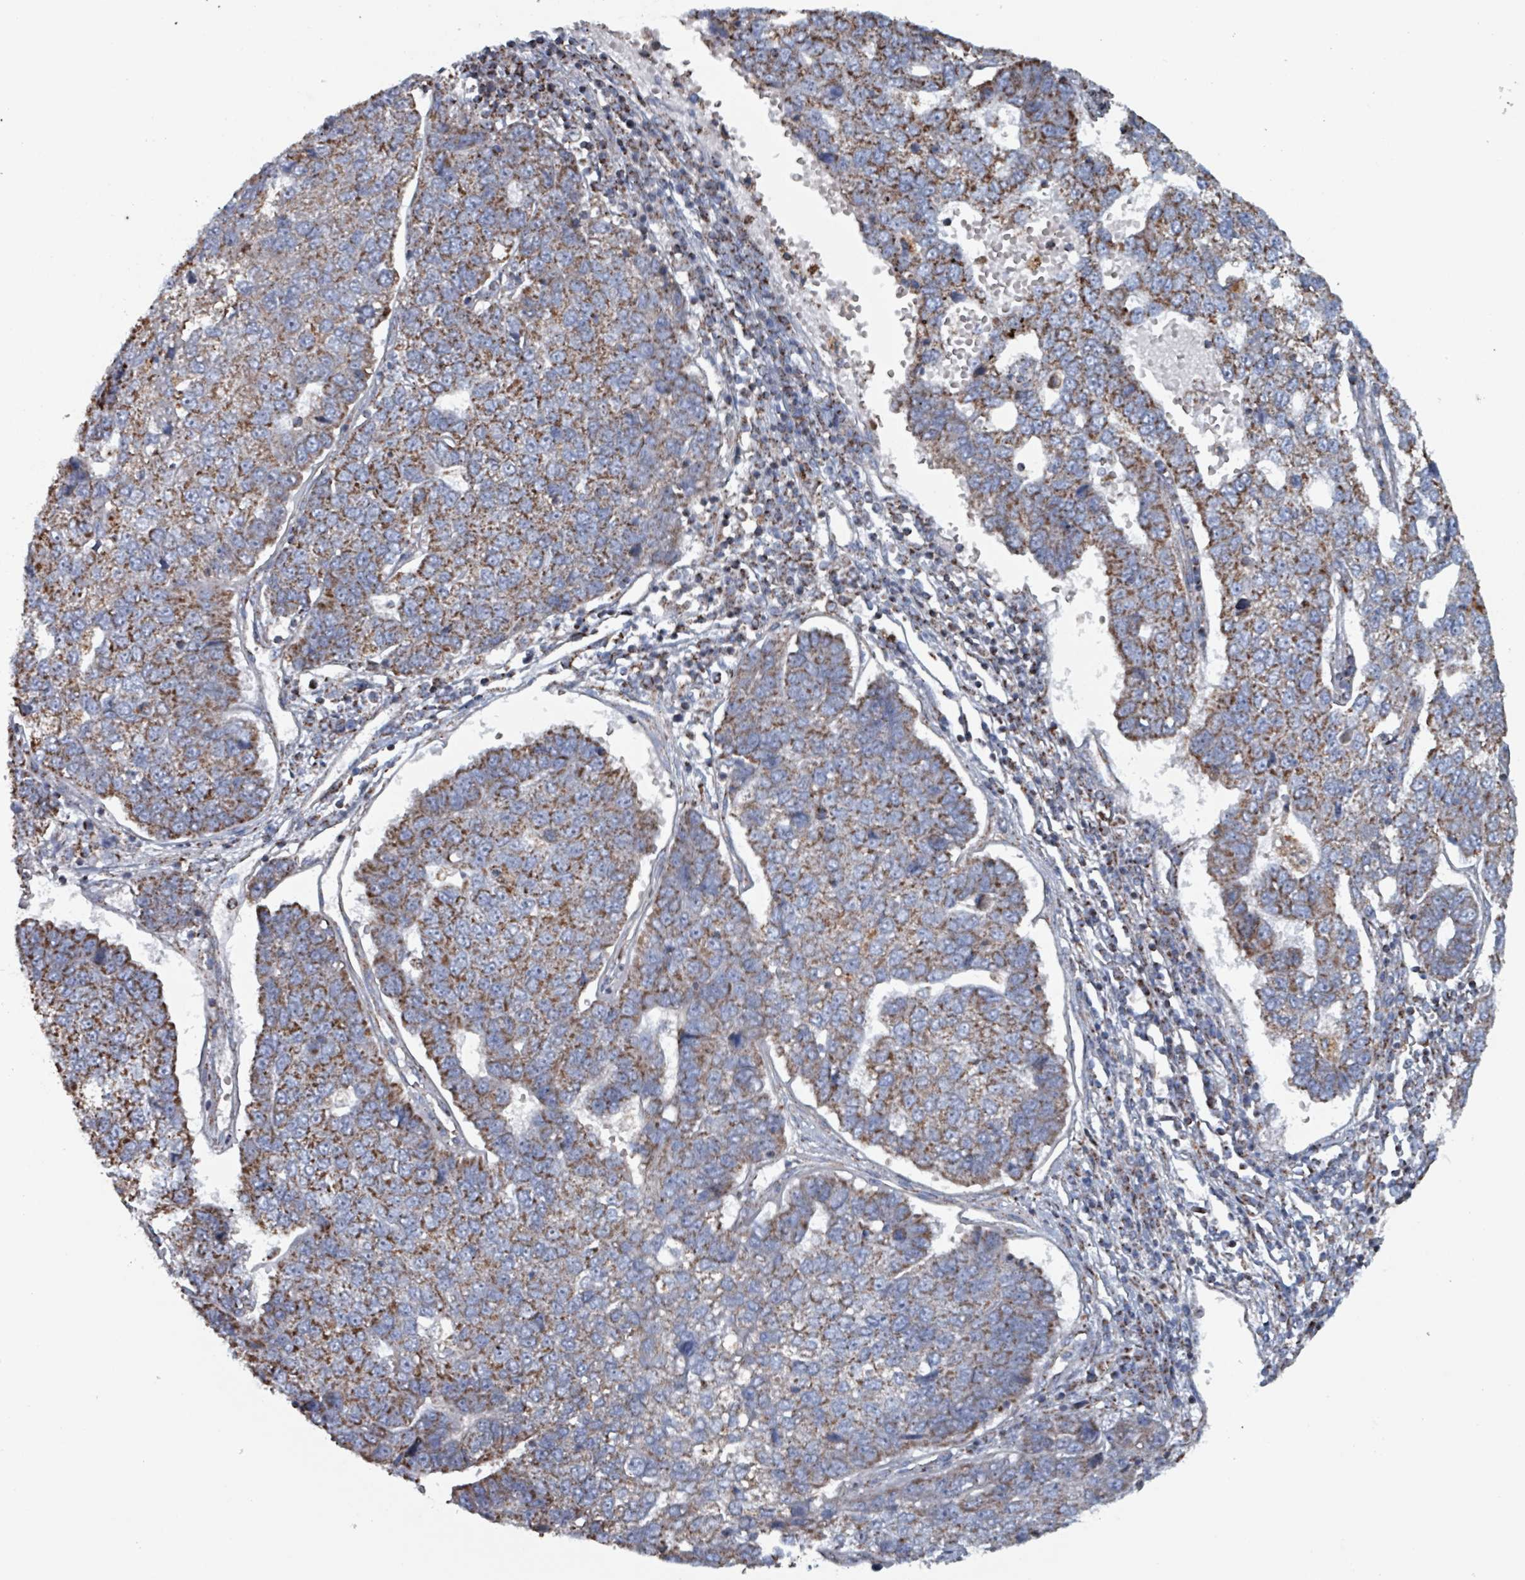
{"staining": {"intensity": "moderate", "quantity": "25%-75%", "location": "cytoplasmic/membranous"}, "tissue": "pancreatic cancer", "cell_type": "Tumor cells", "image_type": "cancer", "snomed": [{"axis": "morphology", "description": "Adenocarcinoma, NOS"}, {"axis": "topography", "description": "Pancreas"}], "caption": "High-power microscopy captured an immunohistochemistry (IHC) photomicrograph of pancreatic cancer (adenocarcinoma), revealing moderate cytoplasmic/membranous staining in about 25%-75% of tumor cells.", "gene": "ABHD18", "patient": {"sex": "female", "age": 61}}